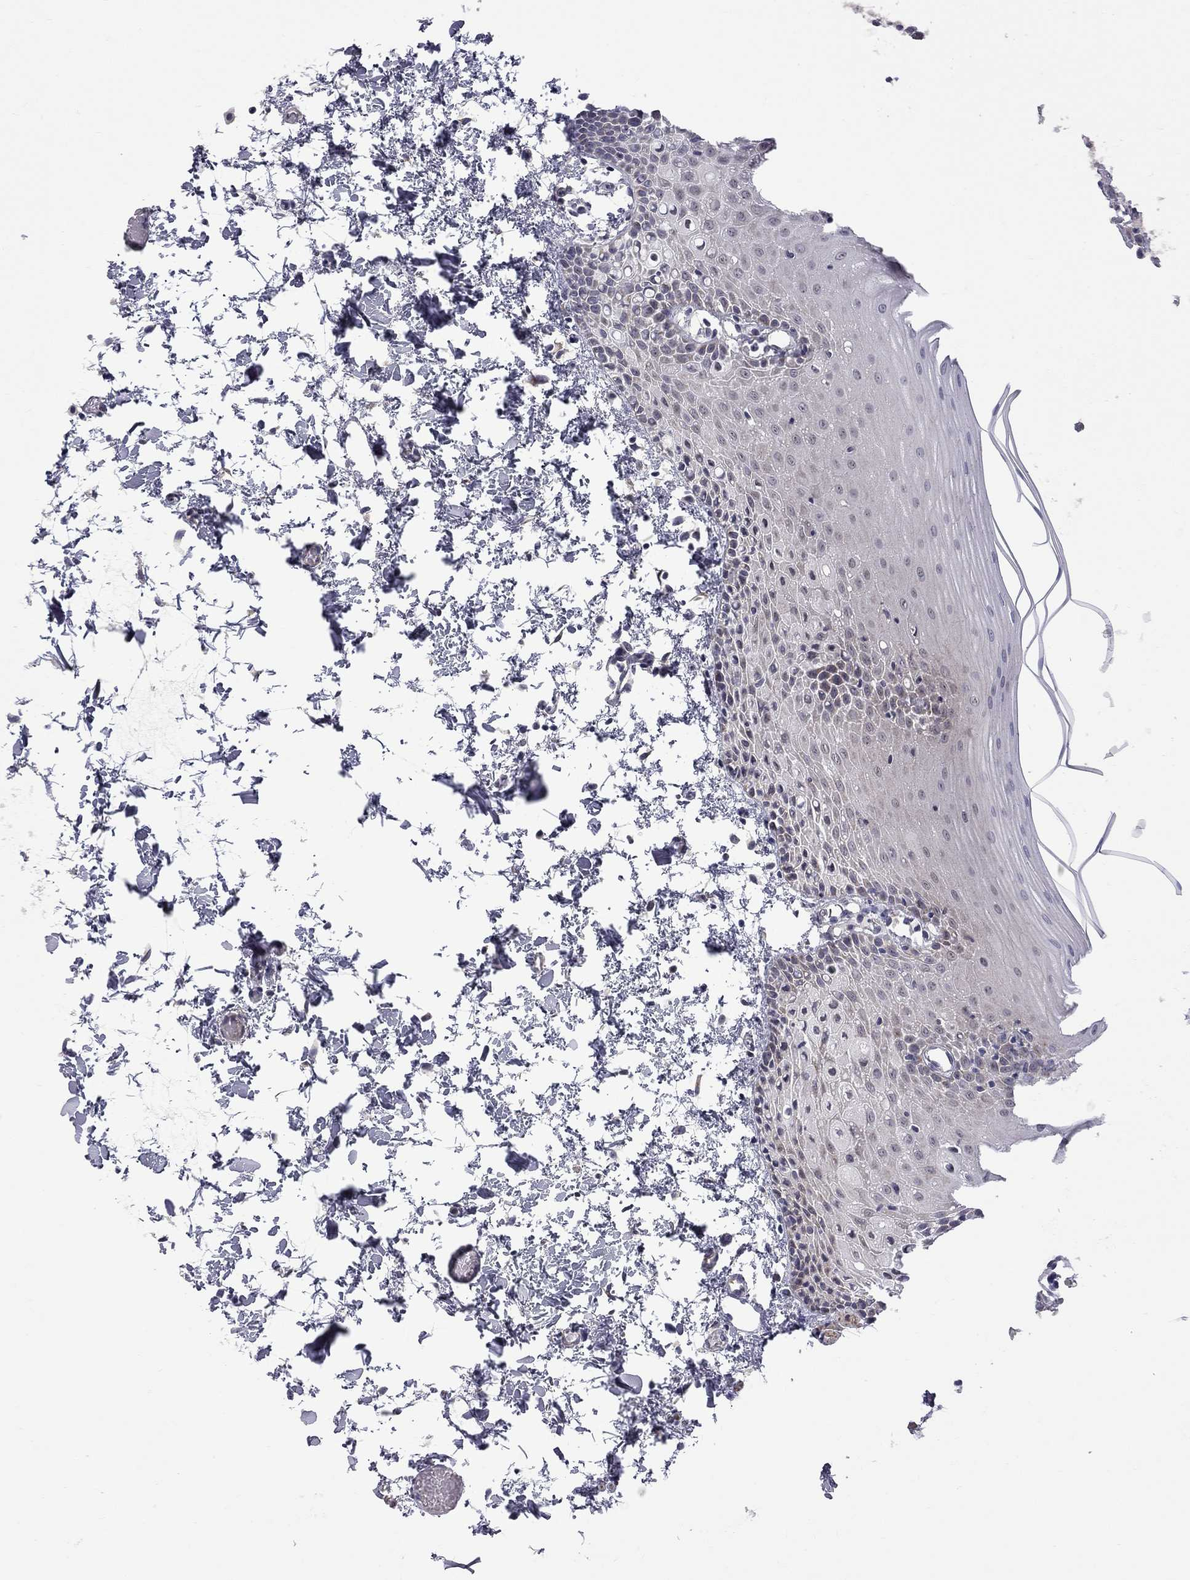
{"staining": {"intensity": "weak", "quantity": "<25%", "location": "nuclear"}, "tissue": "oral mucosa", "cell_type": "Squamous epithelial cells", "image_type": "normal", "snomed": [{"axis": "morphology", "description": "Normal tissue, NOS"}, {"axis": "topography", "description": "Oral tissue"}], "caption": "IHC histopathology image of unremarkable oral mucosa: oral mucosa stained with DAB exhibits no significant protein positivity in squamous epithelial cells.", "gene": "GSG1L", "patient": {"sex": "male", "age": 81}}